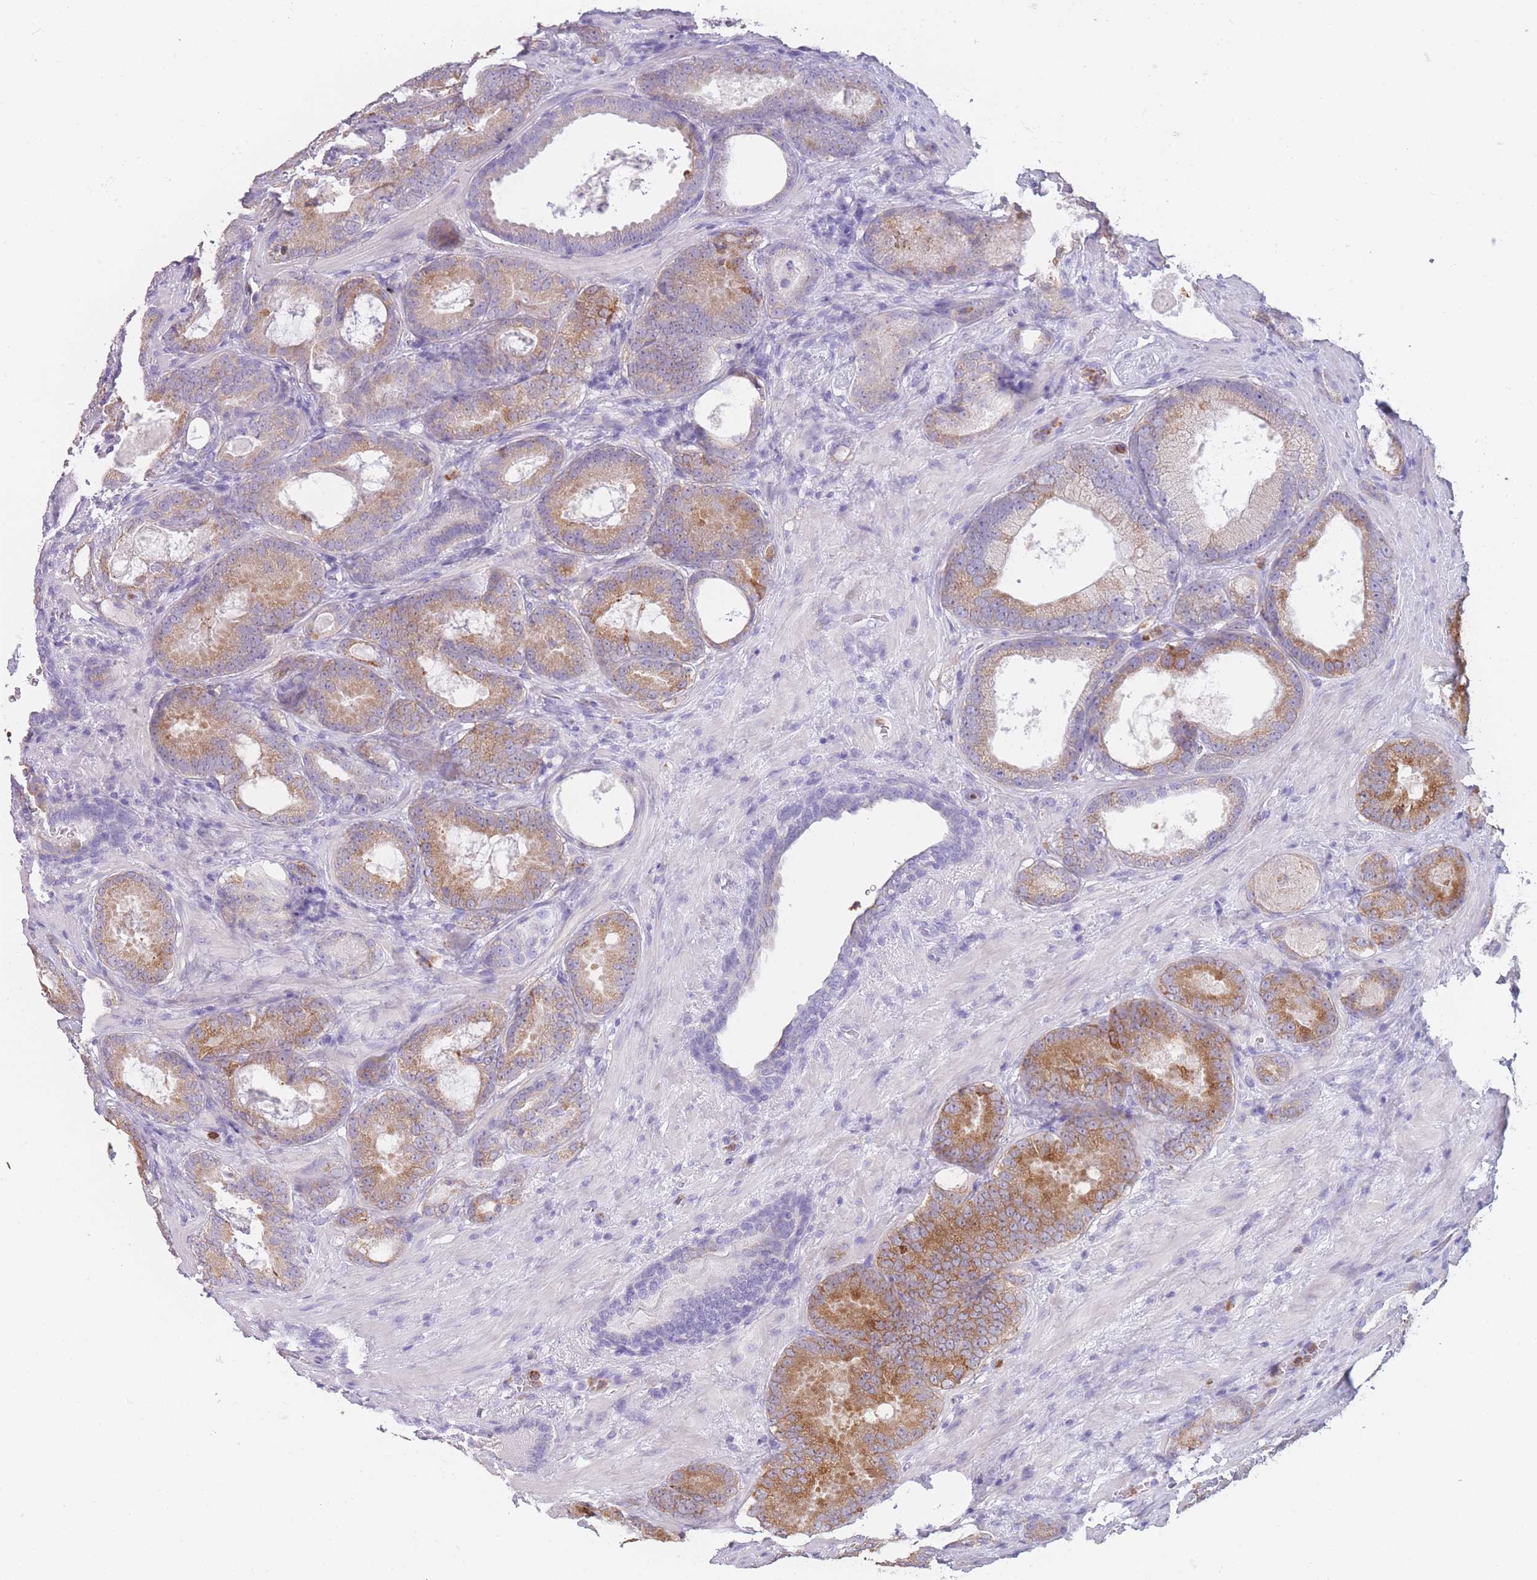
{"staining": {"intensity": "moderate", "quantity": ">75%", "location": "cytoplasmic/membranous"}, "tissue": "prostate cancer", "cell_type": "Tumor cells", "image_type": "cancer", "snomed": [{"axis": "morphology", "description": "Adenocarcinoma, High grade"}, {"axis": "topography", "description": "Prostate"}], "caption": "Protein staining displays moderate cytoplasmic/membranous positivity in approximately >75% of tumor cells in prostate high-grade adenocarcinoma. The protein of interest is shown in brown color, while the nuclei are stained blue.", "gene": "ZNF627", "patient": {"sex": "male", "age": 66}}